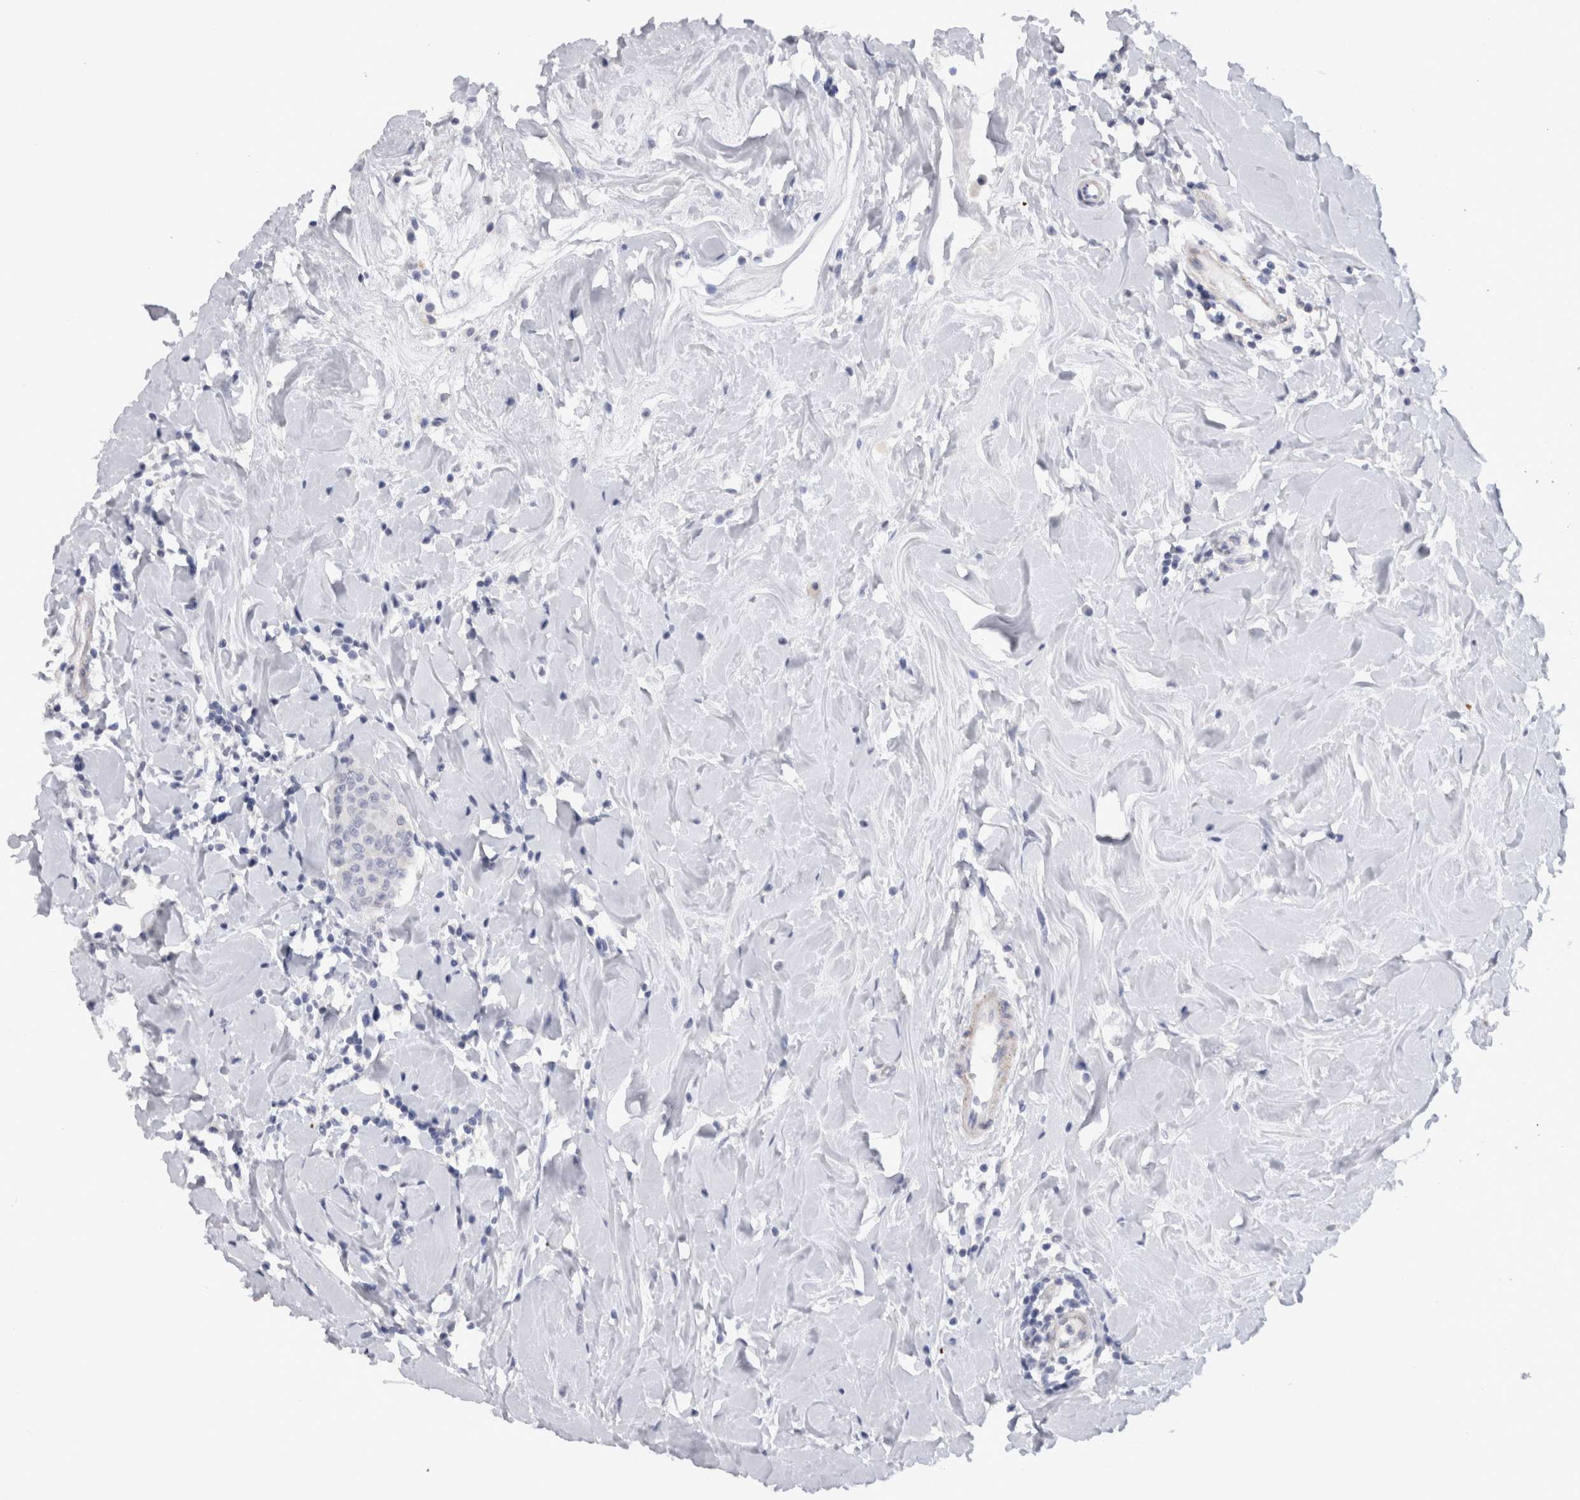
{"staining": {"intensity": "negative", "quantity": "none", "location": "none"}, "tissue": "breast cancer", "cell_type": "Tumor cells", "image_type": "cancer", "snomed": [{"axis": "morphology", "description": "Normal tissue, NOS"}, {"axis": "morphology", "description": "Duct carcinoma"}, {"axis": "topography", "description": "Breast"}], "caption": "The immunohistochemistry (IHC) micrograph has no significant expression in tumor cells of invasive ductal carcinoma (breast) tissue.", "gene": "CDH6", "patient": {"sex": "female", "age": 40}}